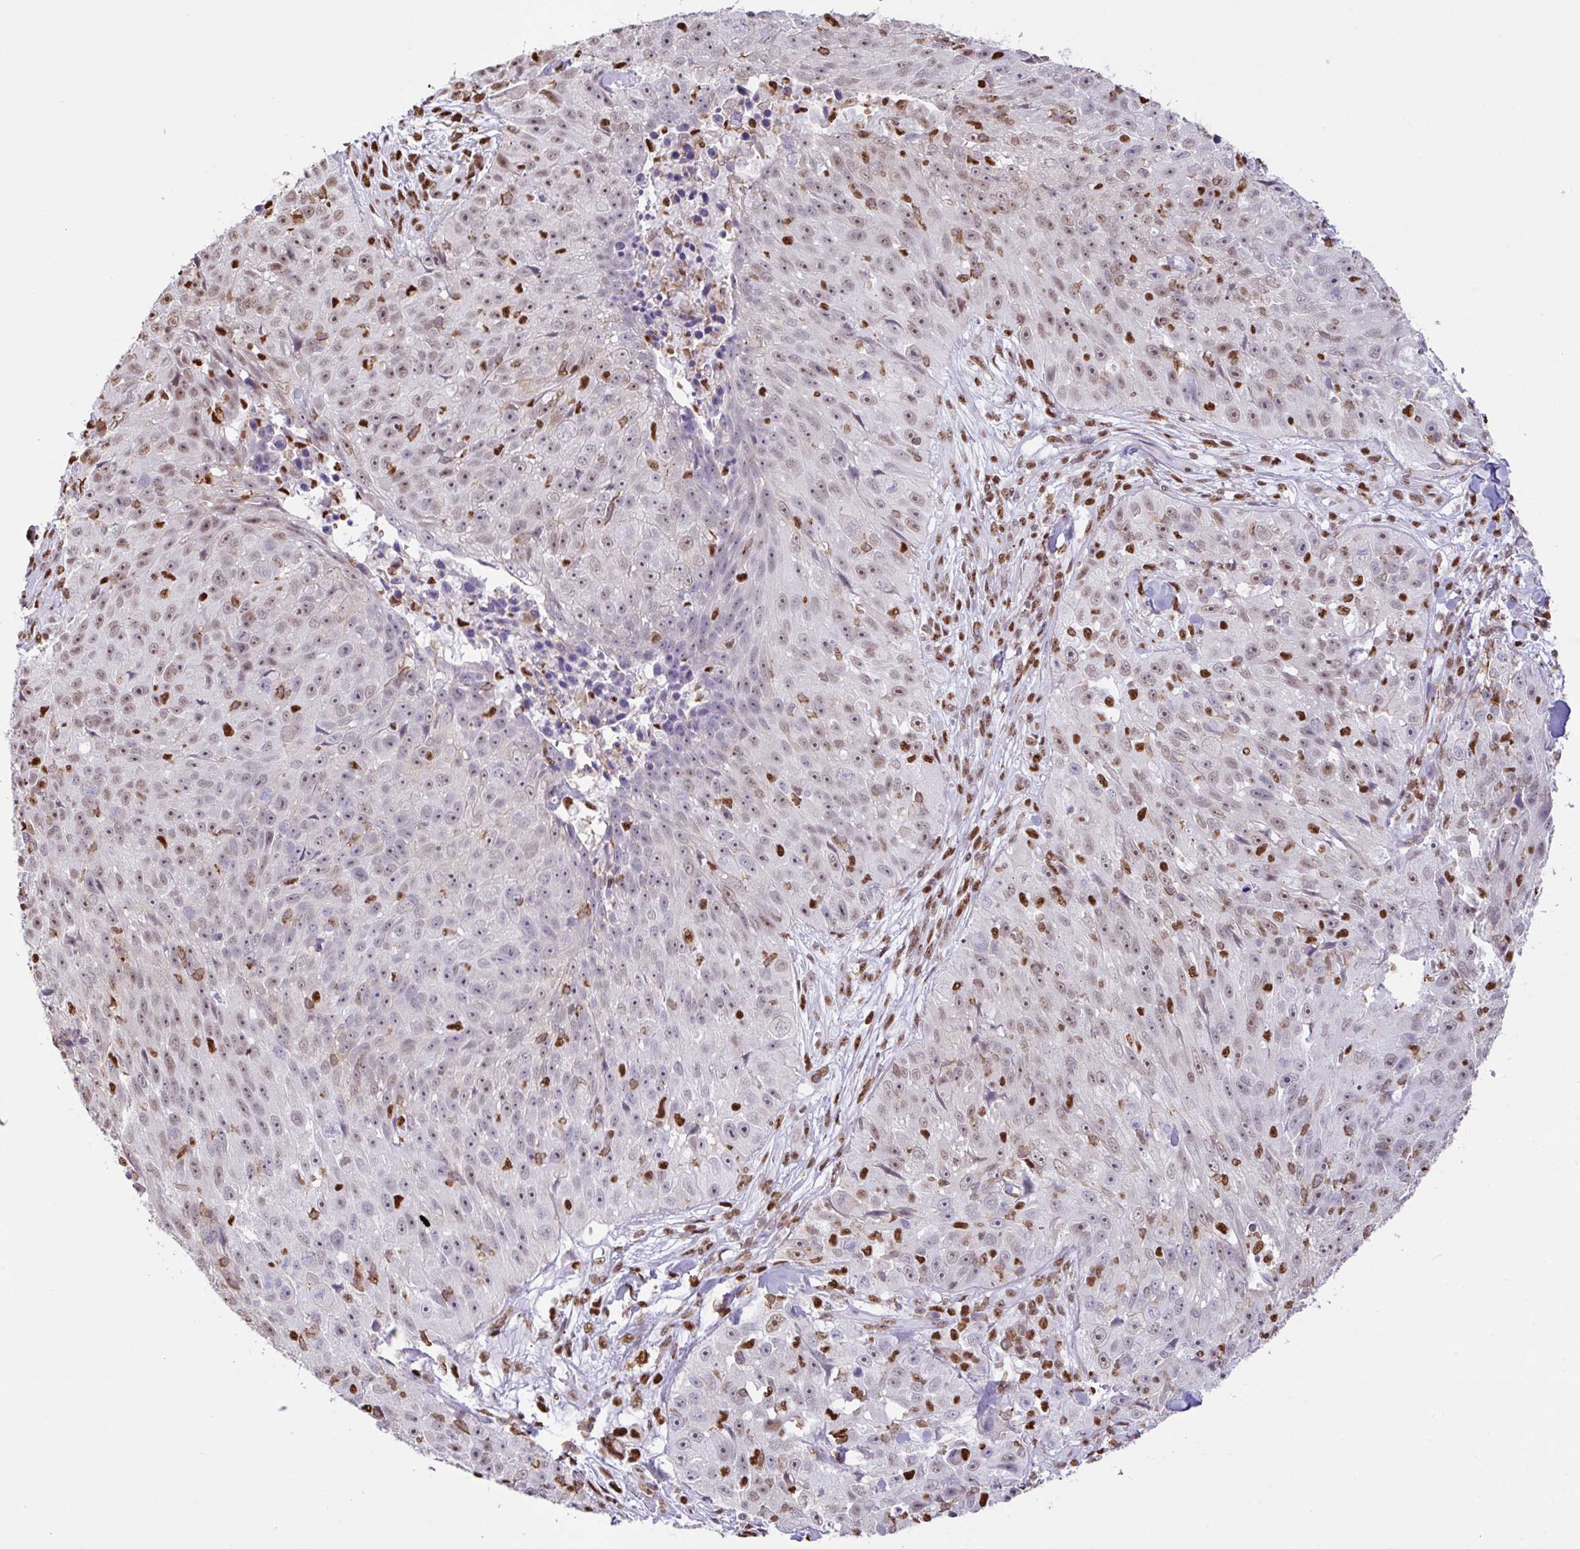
{"staining": {"intensity": "weak", "quantity": "25%-75%", "location": "nuclear"}, "tissue": "skin cancer", "cell_type": "Tumor cells", "image_type": "cancer", "snomed": [{"axis": "morphology", "description": "Squamous cell carcinoma, NOS"}, {"axis": "topography", "description": "Skin"}], "caption": "Immunohistochemistry (IHC) of skin squamous cell carcinoma reveals low levels of weak nuclear expression in approximately 25%-75% of tumor cells. The protein is shown in brown color, while the nuclei are stained blue.", "gene": "BTBD10", "patient": {"sex": "female", "age": 87}}